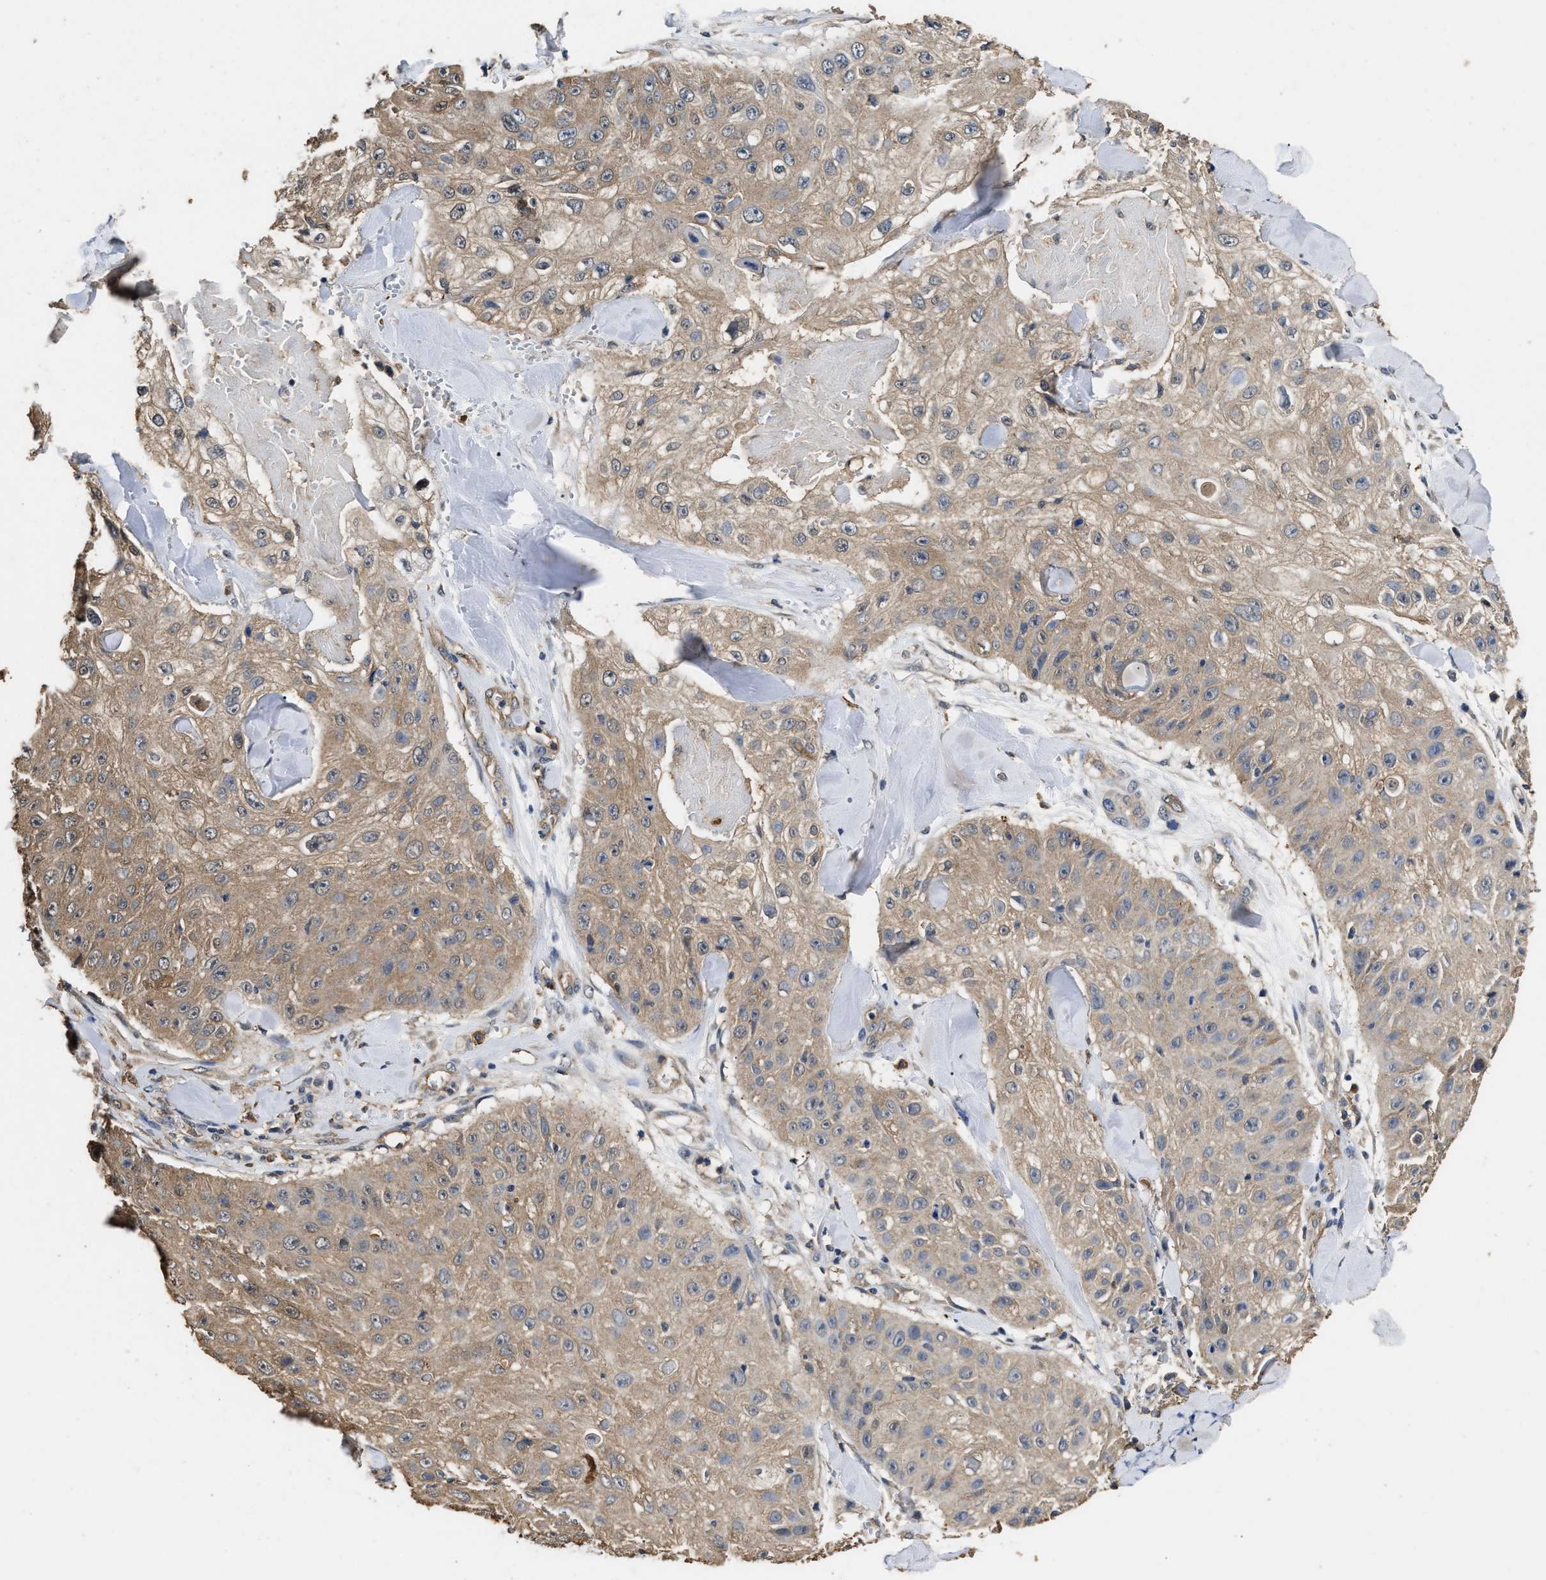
{"staining": {"intensity": "moderate", "quantity": ">75%", "location": "cytoplasmic/membranous"}, "tissue": "skin cancer", "cell_type": "Tumor cells", "image_type": "cancer", "snomed": [{"axis": "morphology", "description": "Squamous cell carcinoma, NOS"}, {"axis": "topography", "description": "Skin"}], "caption": "Immunohistochemistry (IHC) photomicrograph of neoplastic tissue: human squamous cell carcinoma (skin) stained using IHC displays medium levels of moderate protein expression localized specifically in the cytoplasmic/membranous of tumor cells, appearing as a cytoplasmic/membranous brown color.", "gene": "YWHAE", "patient": {"sex": "male", "age": 86}}